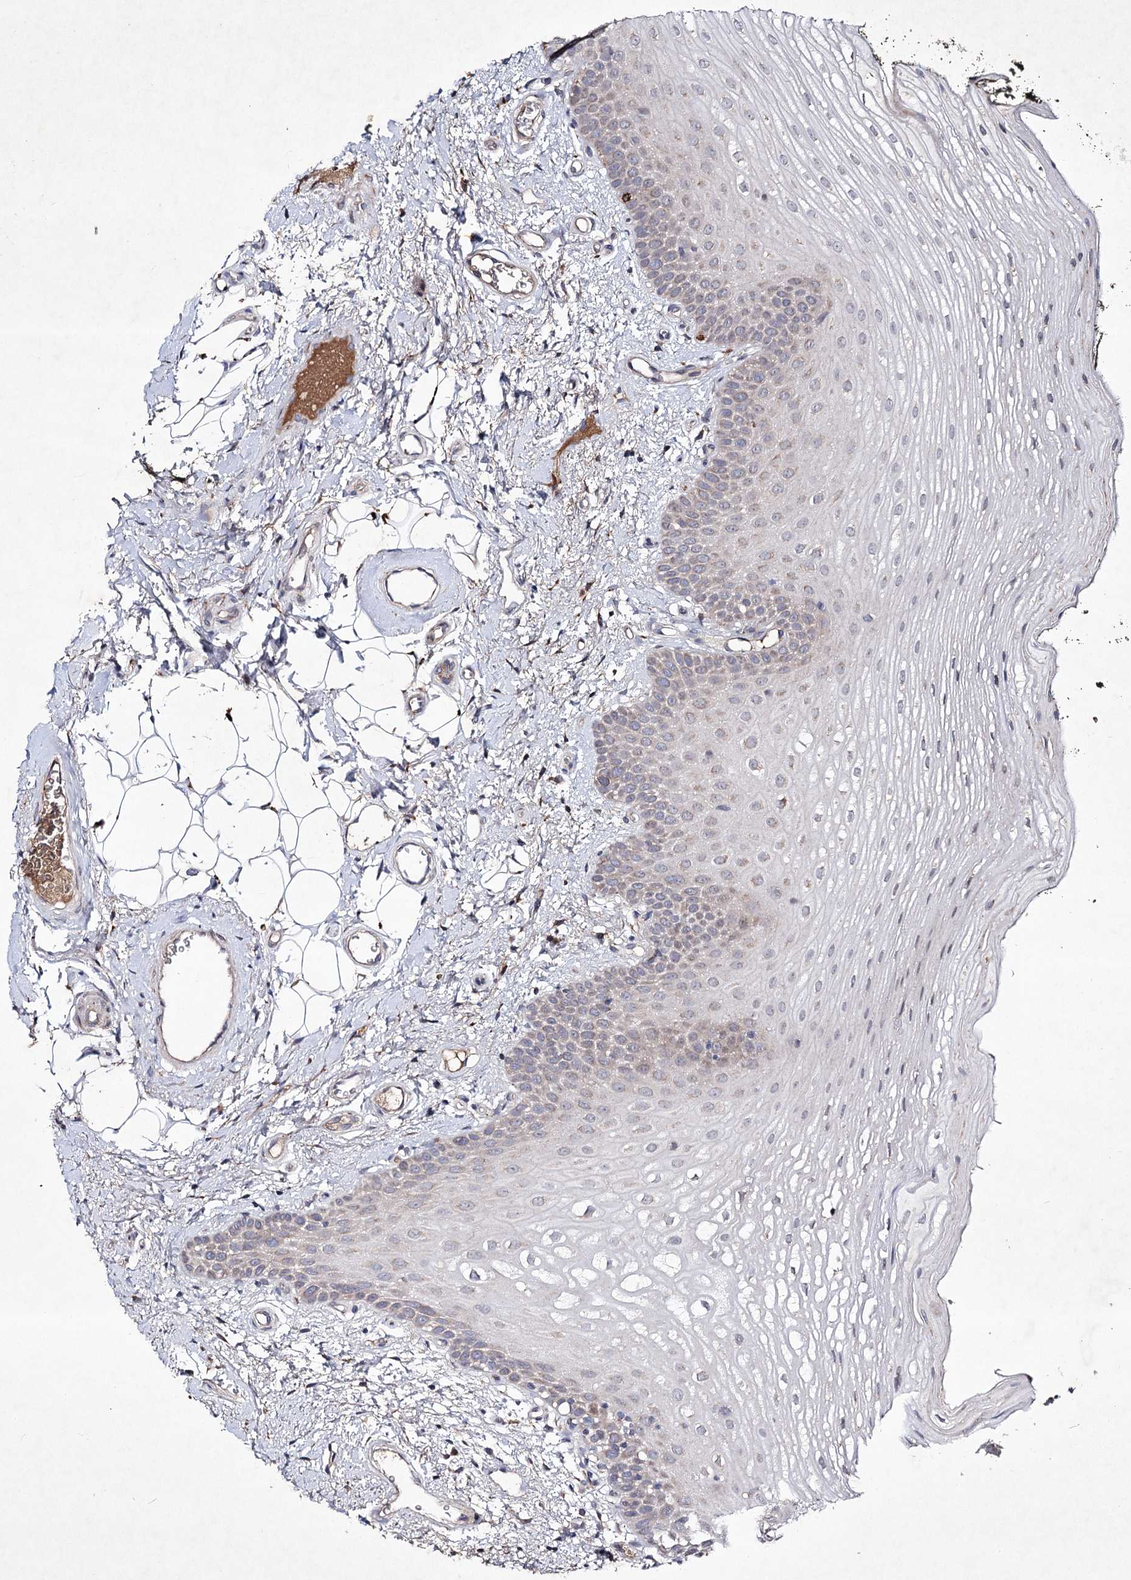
{"staining": {"intensity": "weak", "quantity": "25%-75%", "location": "cytoplasmic/membranous"}, "tissue": "oral mucosa", "cell_type": "Squamous epithelial cells", "image_type": "normal", "snomed": [{"axis": "morphology", "description": "No evidence of malignacy"}, {"axis": "topography", "description": "Oral tissue"}, {"axis": "topography", "description": "Head-Neck"}], "caption": "A brown stain highlights weak cytoplasmic/membranous expression of a protein in squamous epithelial cells of benign human oral mucosa. Nuclei are stained in blue.", "gene": "ALG9", "patient": {"sex": "male", "age": 68}}